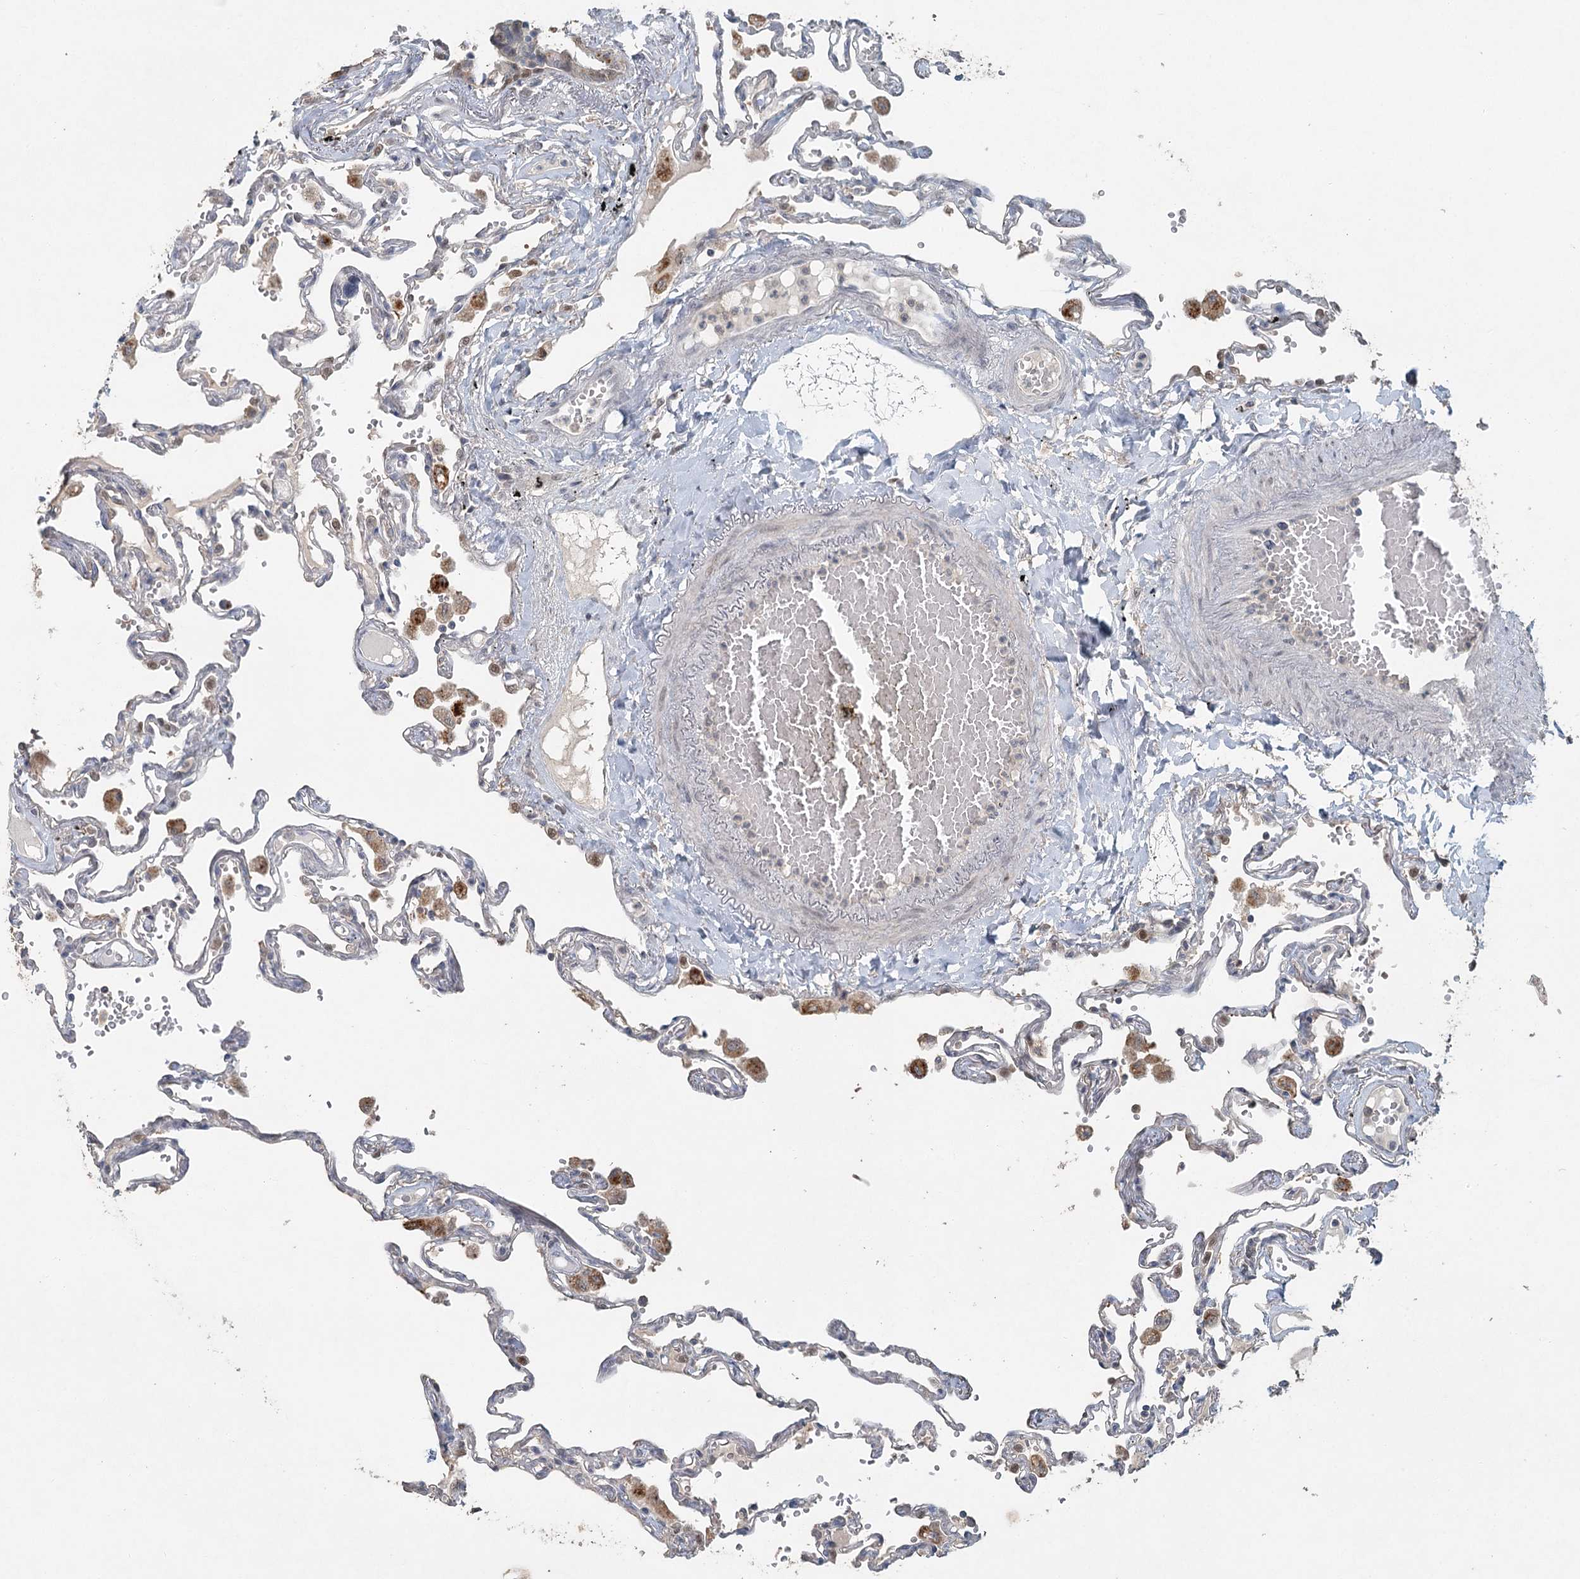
{"staining": {"intensity": "moderate", "quantity": "<25%", "location": "nuclear"}, "tissue": "lung", "cell_type": "Alveolar cells", "image_type": "normal", "snomed": [{"axis": "morphology", "description": "Normal tissue, NOS"}, {"axis": "topography", "description": "Lung"}], "caption": "High-power microscopy captured an IHC micrograph of benign lung, revealing moderate nuclear expression in approximately <25% of alveolar cells.", "gene": "ADK", "patient": {"sex": "female", "age": 67}}